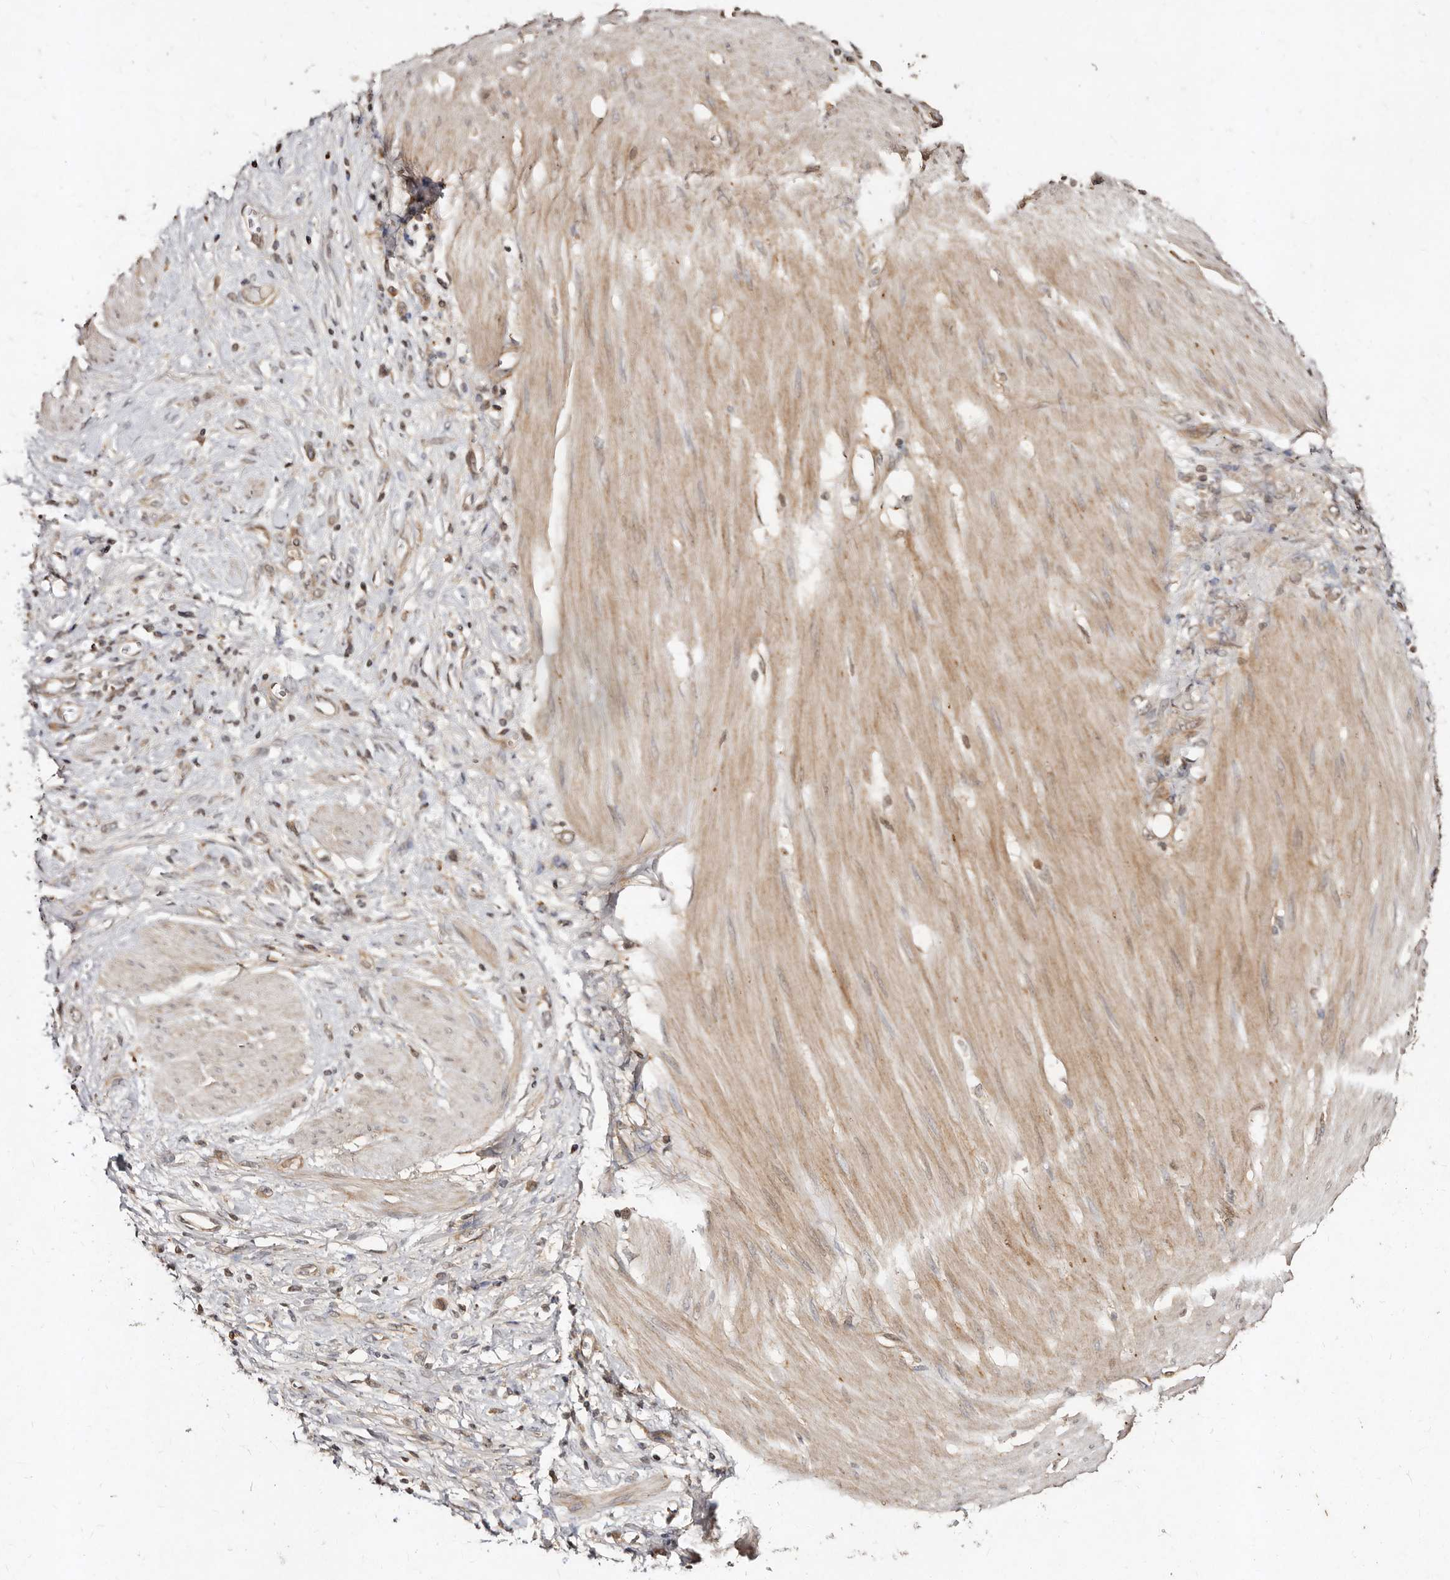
{"staining": {"intensity": "weak", "quantity": "<25%", "location": "cytoplasmic/membranous"}, "tissue": "stomach cancer", "cell_type": "Tumor cells", "image_type": "cancer", "snomed": [{"axis": "morphology", "description": "Adenocarcinoma, NOS"}, {"axis": "topography", "description": "Stomach"}], "caption": "A photomicrograph of stomach cancer (adenocarcinoma) stained for a protein demonstrates no brown staining in tumor cells.", "gene": "LCORL", "patient": {"sex": "female", "age": 76}}